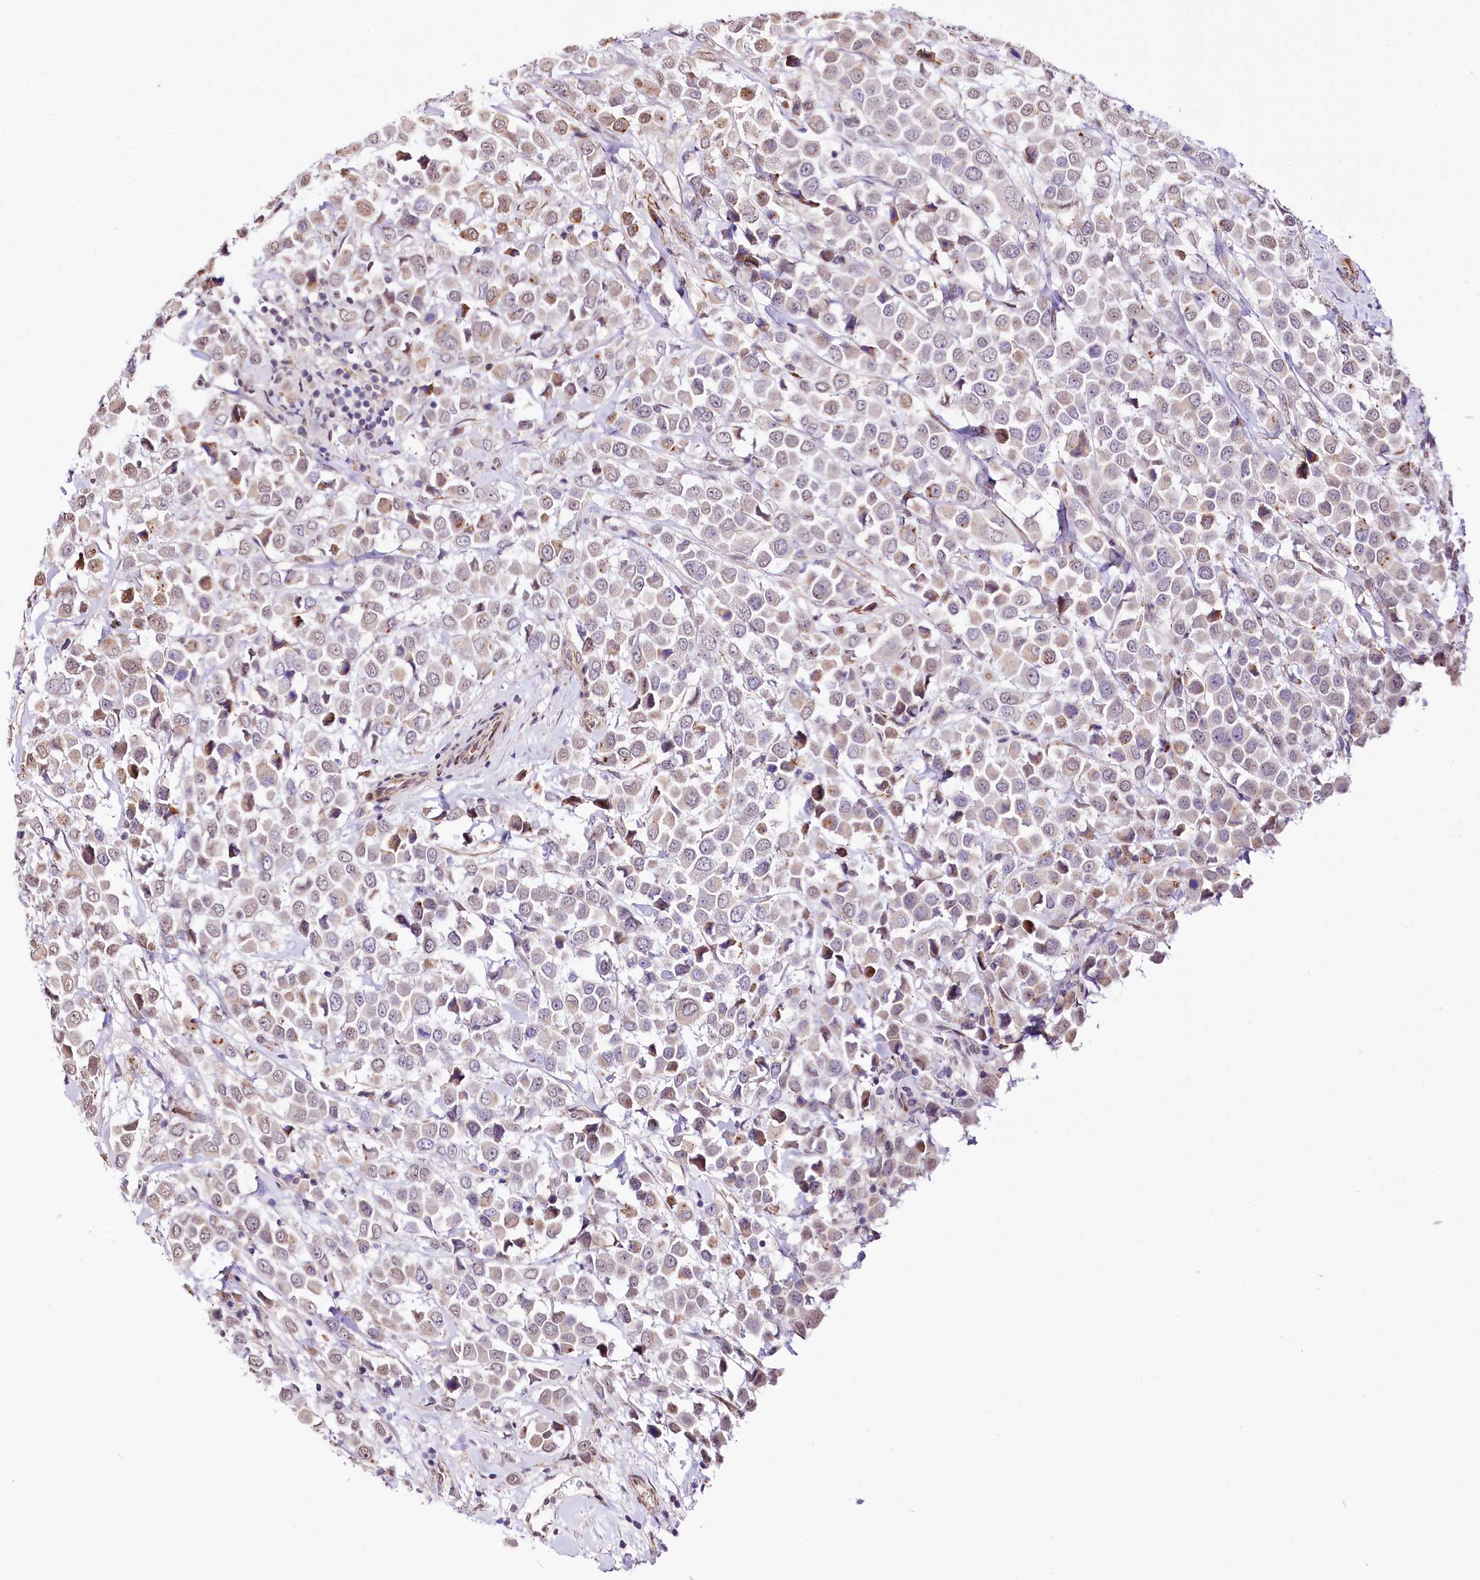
{"staining": {"intensity": "moderate", "quantity": "<25%", "location": "cytoplasmic/membranous"}, "tissue": "breast cancer", "cell_type": "Tumor cells", "image_type": "cancer", "snomed": [{"axis": "morphology", "description": "Duct carcinoma"}, {"axis": "topography", "description": "Breast"}], "caption": "Human breast cancer (infiltrating ductal carcinoma) stained with a protein marker demonstrates moderate staining in tumor cells.", "gene": "ST7", "patient": {"sex": "female", "age": 61}}